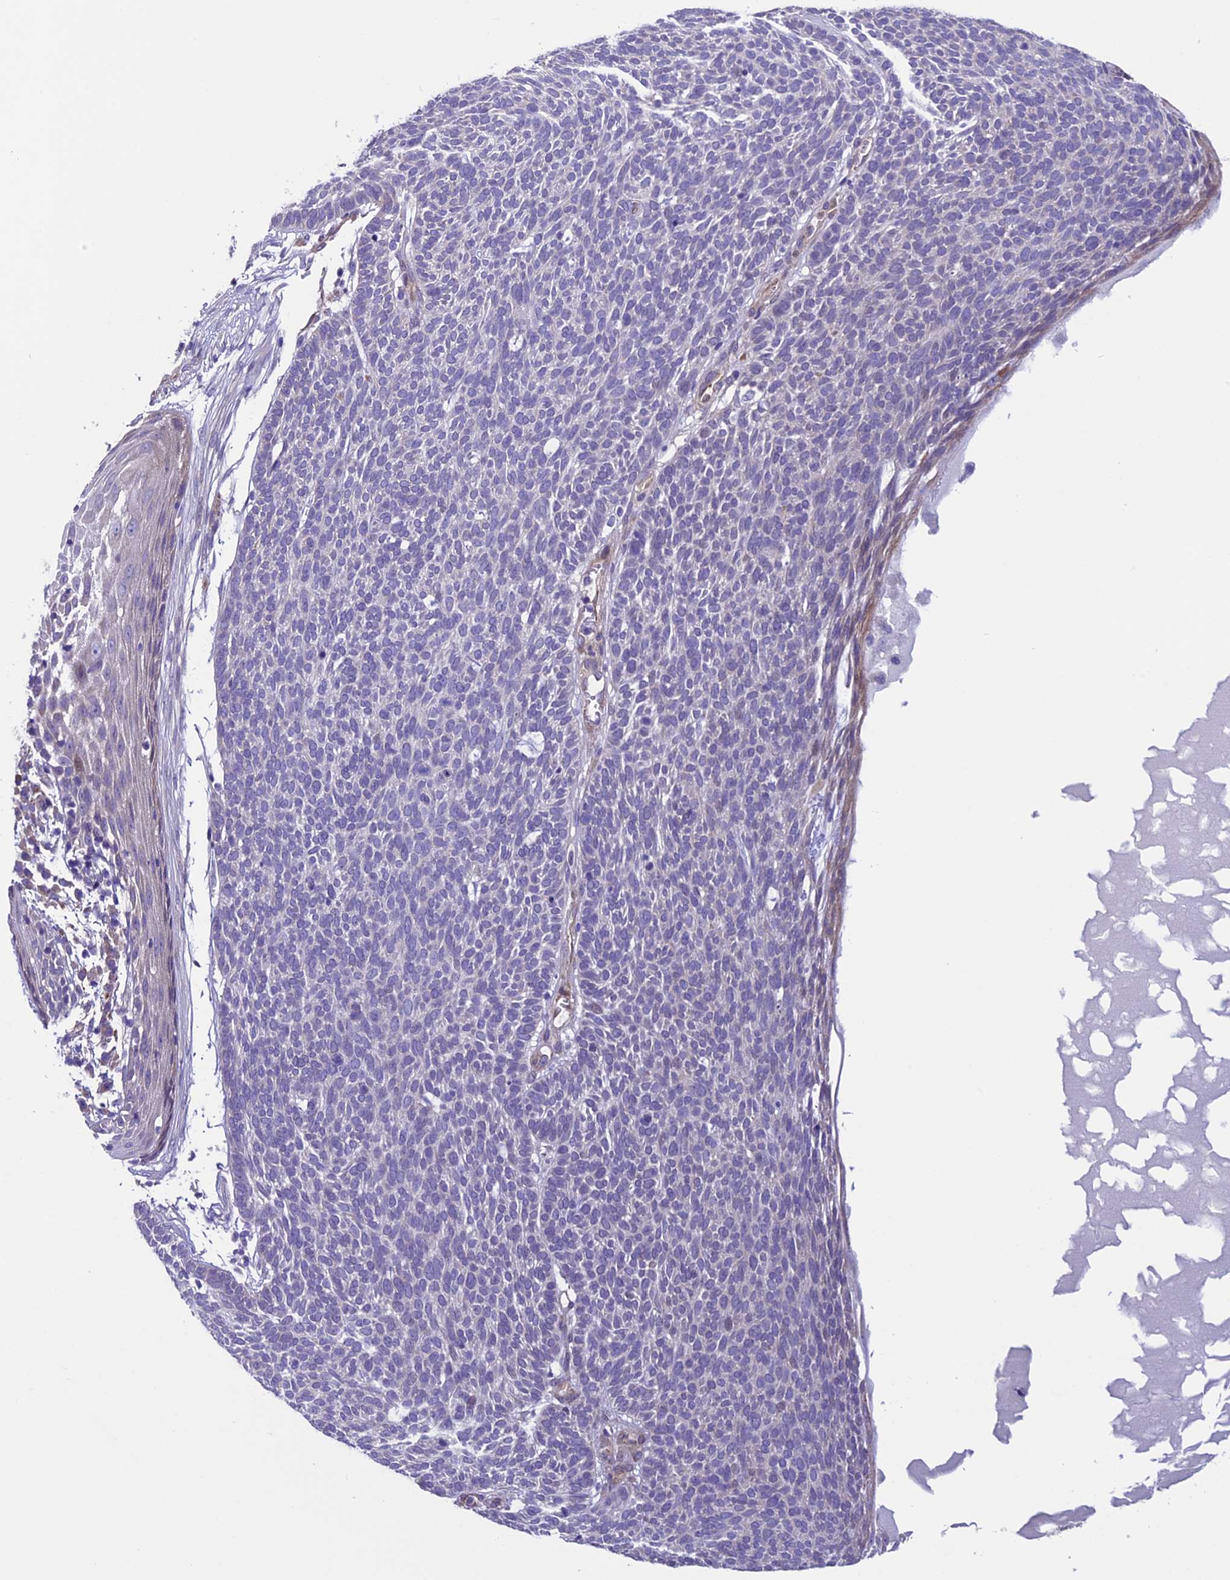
{"staining": {"intensity": "negative", "quantity": "none", "location": "none"}, "tissue": "skin cancer", "cell_type": "Tumor cells", "image_type": "cancer", "snomed": [{"axis": "morphology", "description": "Squamous cell carcinoma, NOS"}, {"axis": "topography", "description": "Skin"}], "caption": "Immunohistochemical staining of squamous cell carcinoma (skin) displays no significant staining in tumor cells.", "gene": "TMEM171", "patient": {"sex": "female", "age": 90}}